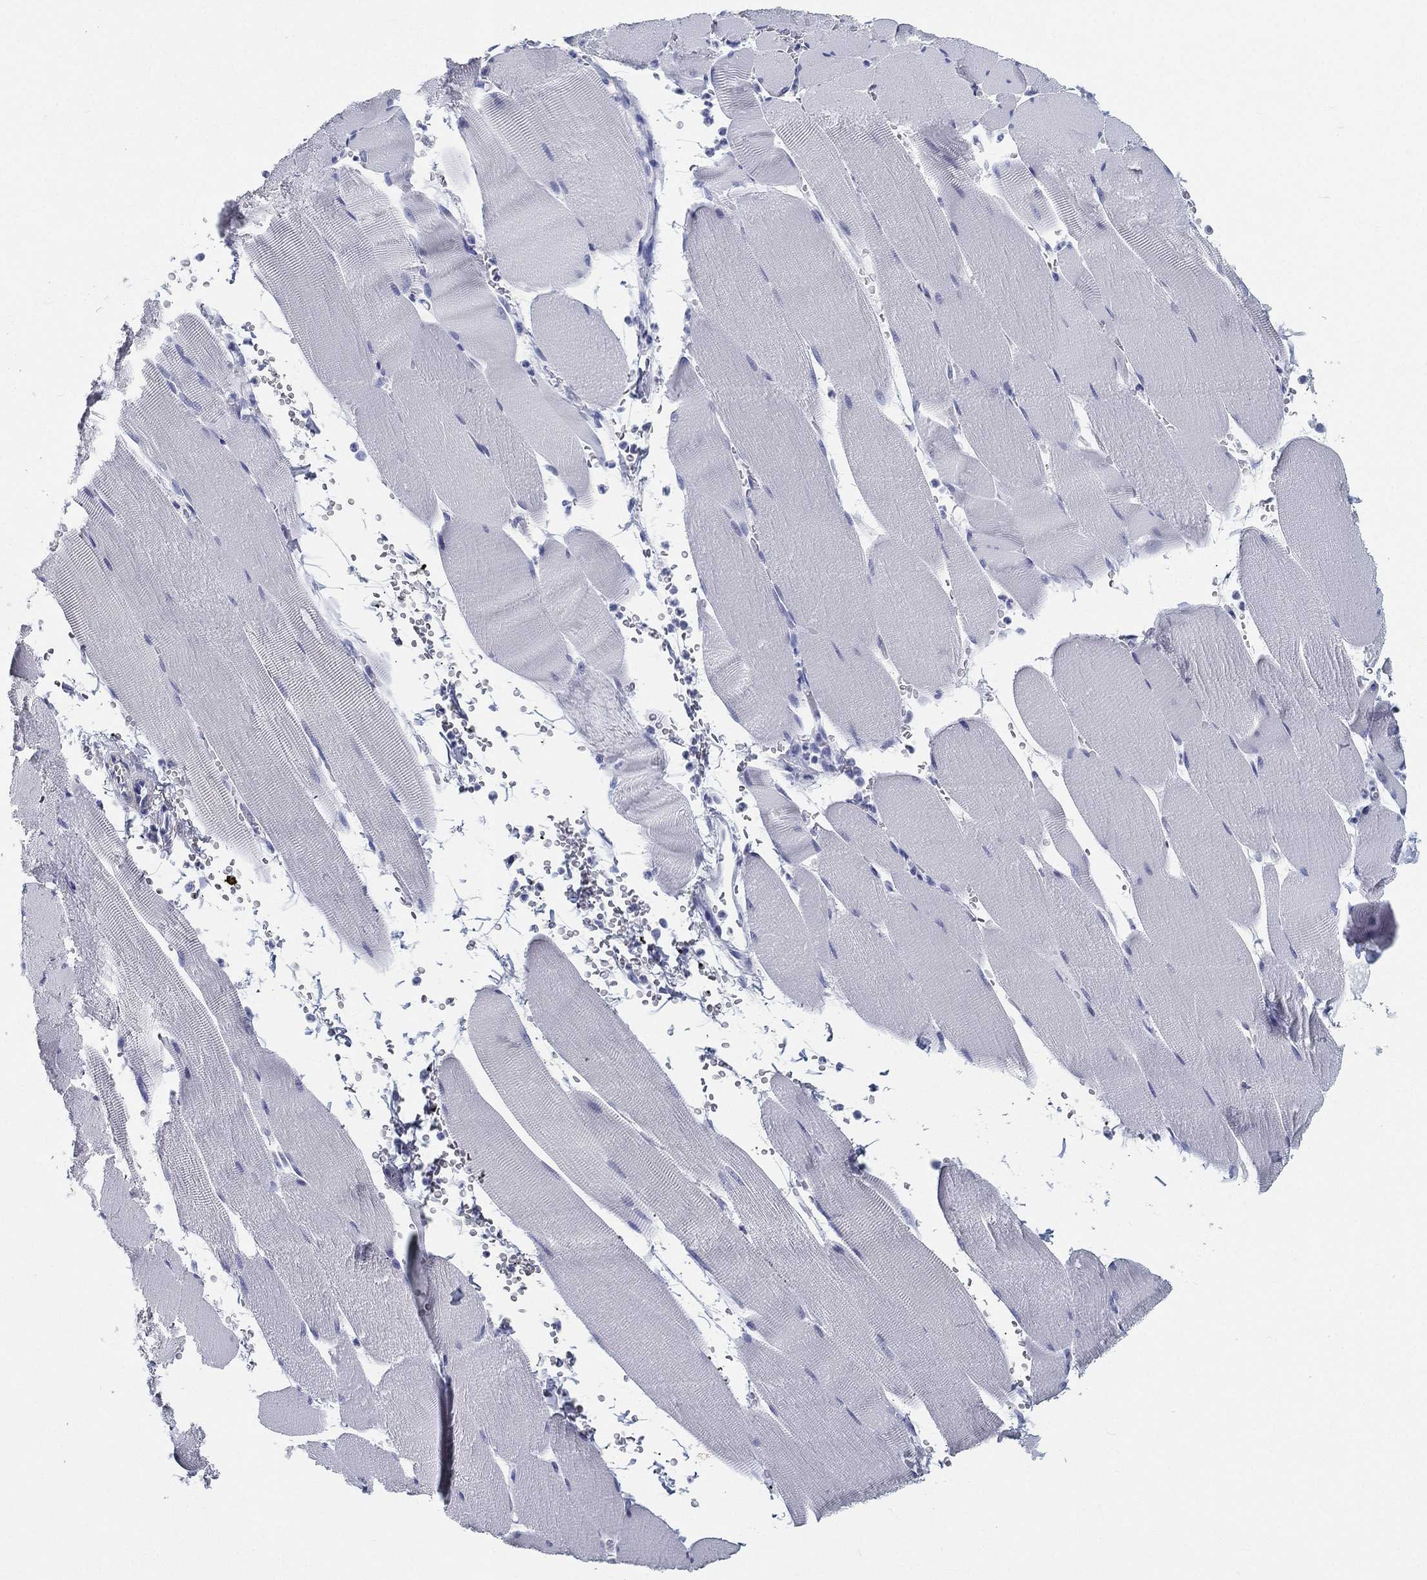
{"staining": {"intensity": "negative", "quantity": "none", "location": "none"}, "tissue": "skeletal muscle", "cell_type": "Myocytes", "image_type": "normal", "snomed": [{"axis": "morphology", "description": "Normal tissue, NOS"}, {"axis": "topography", "description": "Skeletal muscle"}], "caption": "Myocytes show no significant staining in normal skeletal muscle.", "gene": "ATP1B2", "patient": {"sex": "male", "age": 56}}